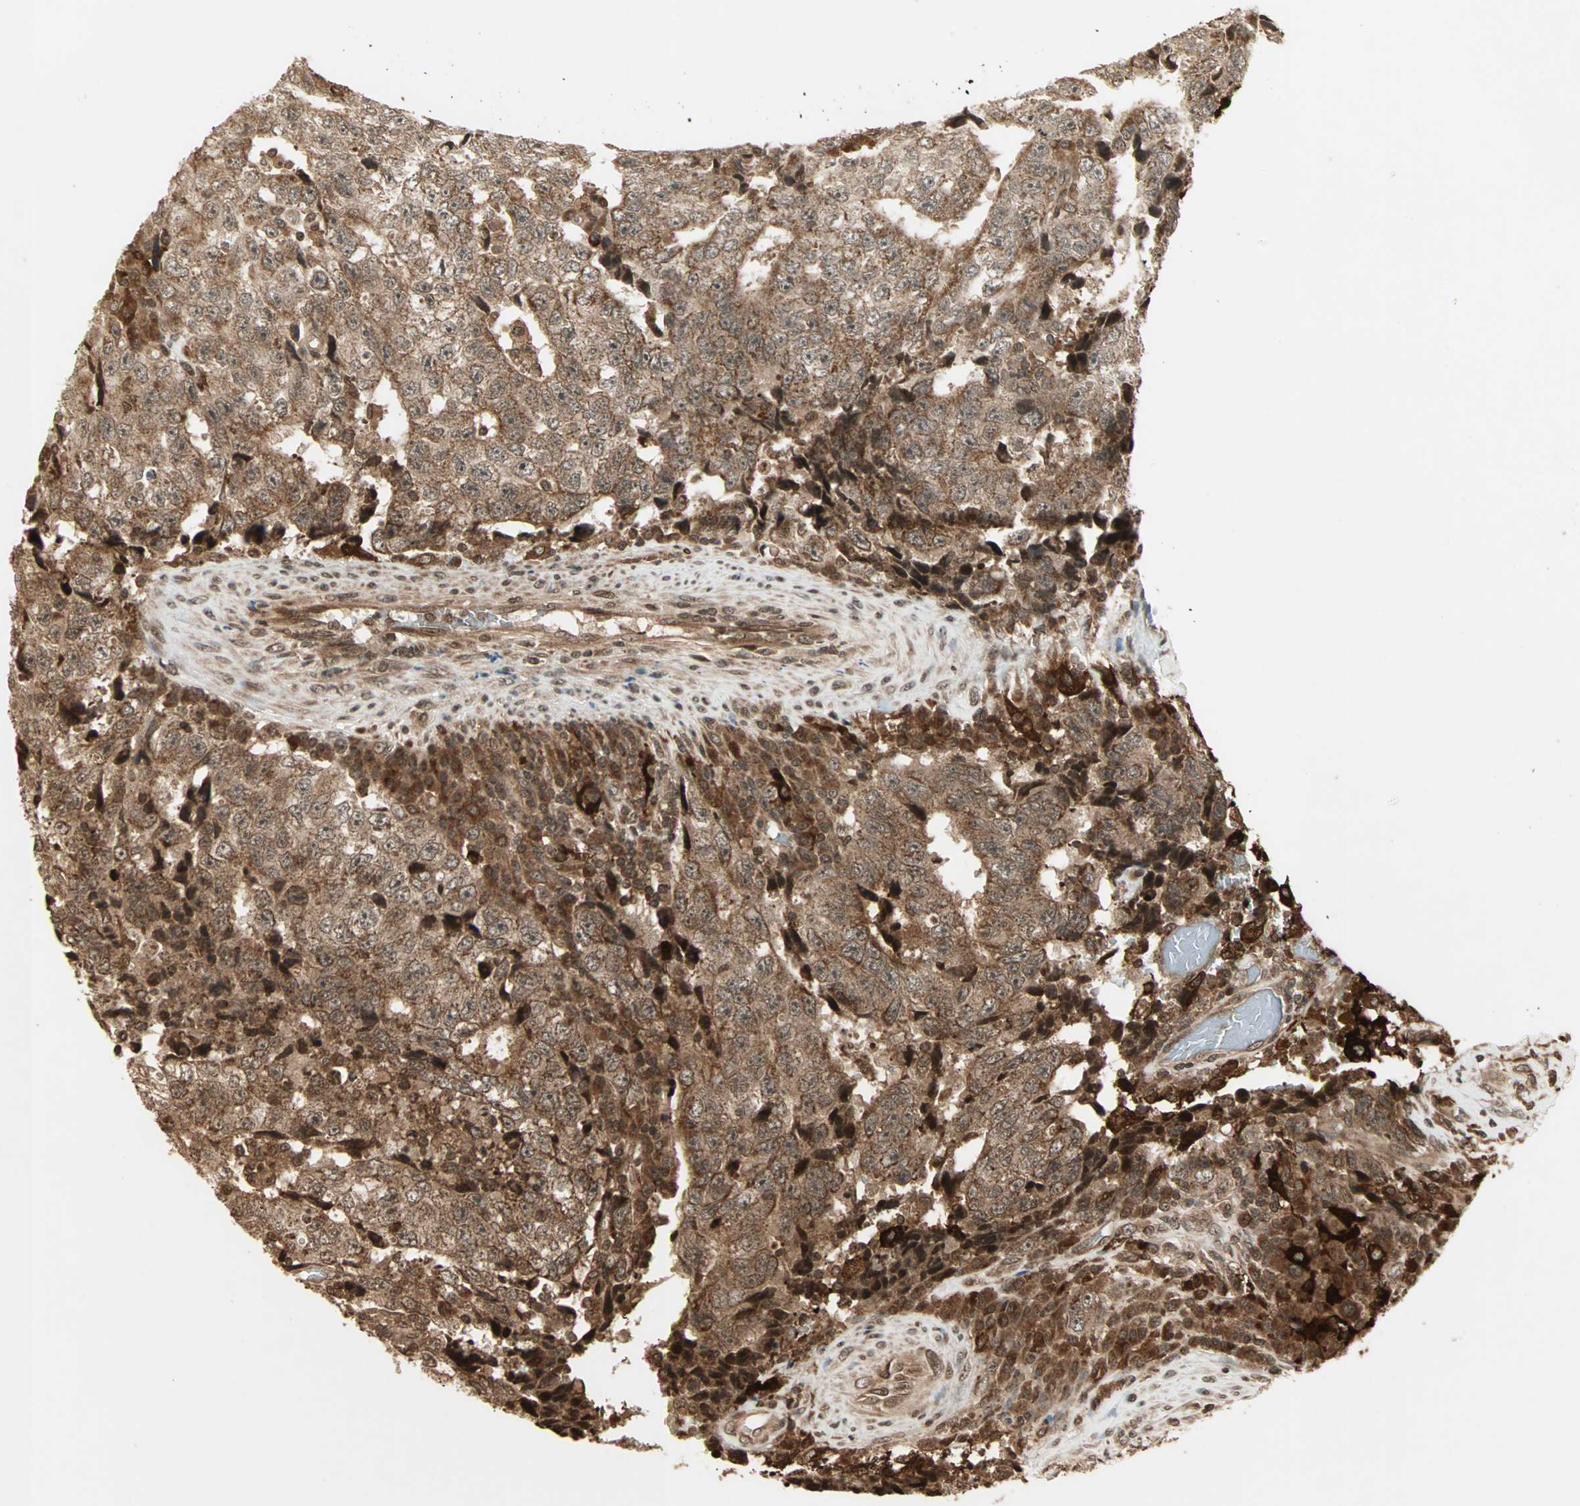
{"staining": {"intensity": "strong", "quantity": ">75%", "location": "cytoplasmic/membranous"}, "tissue": "testis cancer", "cell_type": "Tumor cells", "image_type": "cancer", "snomed": [{"axis": "morphology", "description": "Necrosis, NOS"}, {"axis": "morphology", "description": "Carcinoma, Embryonal, NOS"}, {"axis": "topography", "description": "Testis"}], "caption": "About >75% of tumor cells in testis cancer demonstrate strong cytoplasmic/membranous protein staining as visualized by brown immunohistochemical staining.", "gene": "RFFL", "patient": {"sex": "male", "age": 19}}